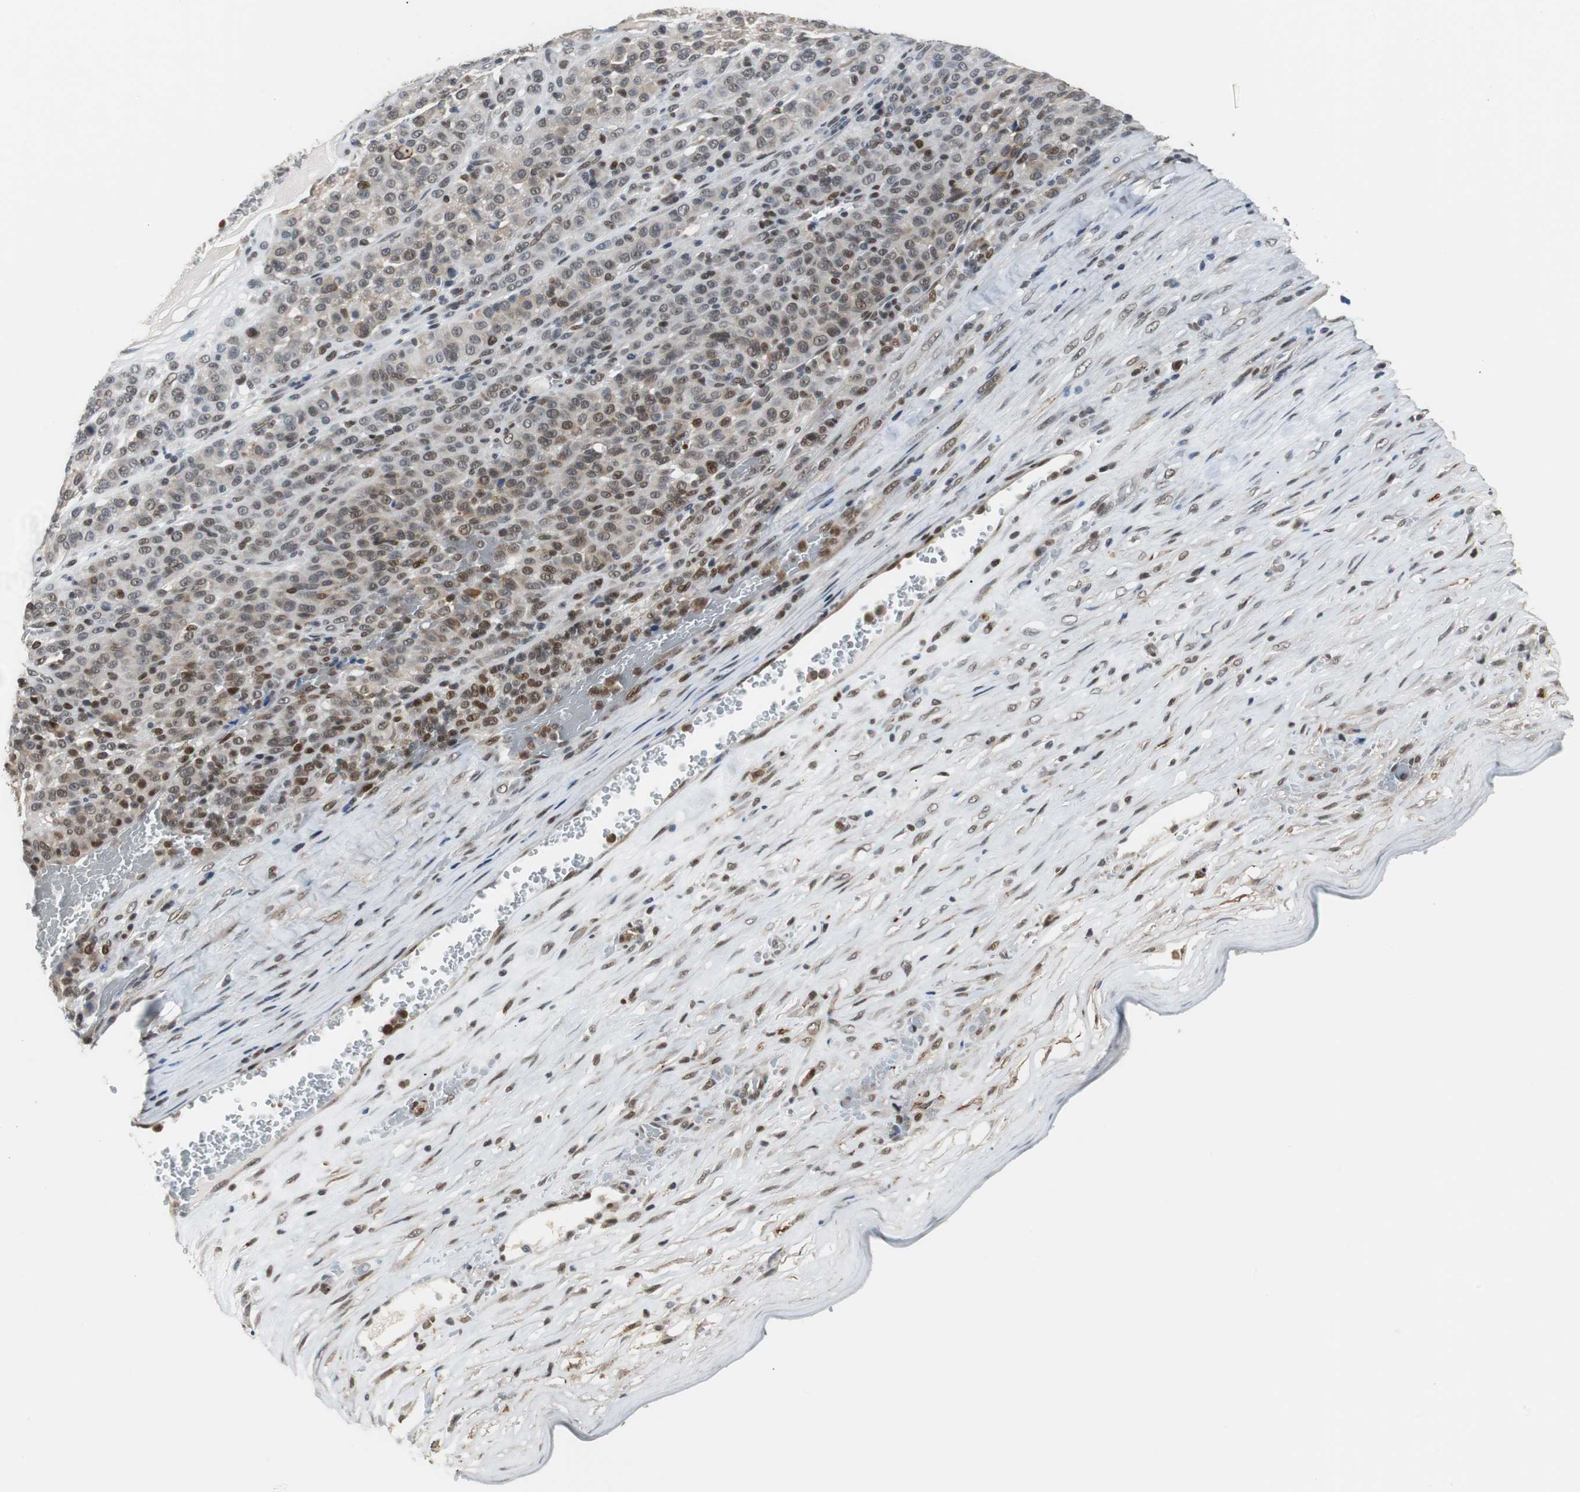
{"staining": {"intensity": "moderate", "quantity": ">75%", "location": "cytoplasmic/membranous,nuclear"}, "tissue": "melanoma", "cell_type": "Tumor cells", "image_type": "cancer", "snomed": [{"axis": "morphology", "description": "Malignant melanoma, Metastatic site"}, {"axis": "topography", "description": "Pancreas"}], "caption": "Immunohistochemical staining of human melanoma displays moderate cytoplasmic/membranous and nuclear protein staining in about >75% of tumor cells.", "gene": "SIRT1", "patient": {"sex": "female", "age": 30}}